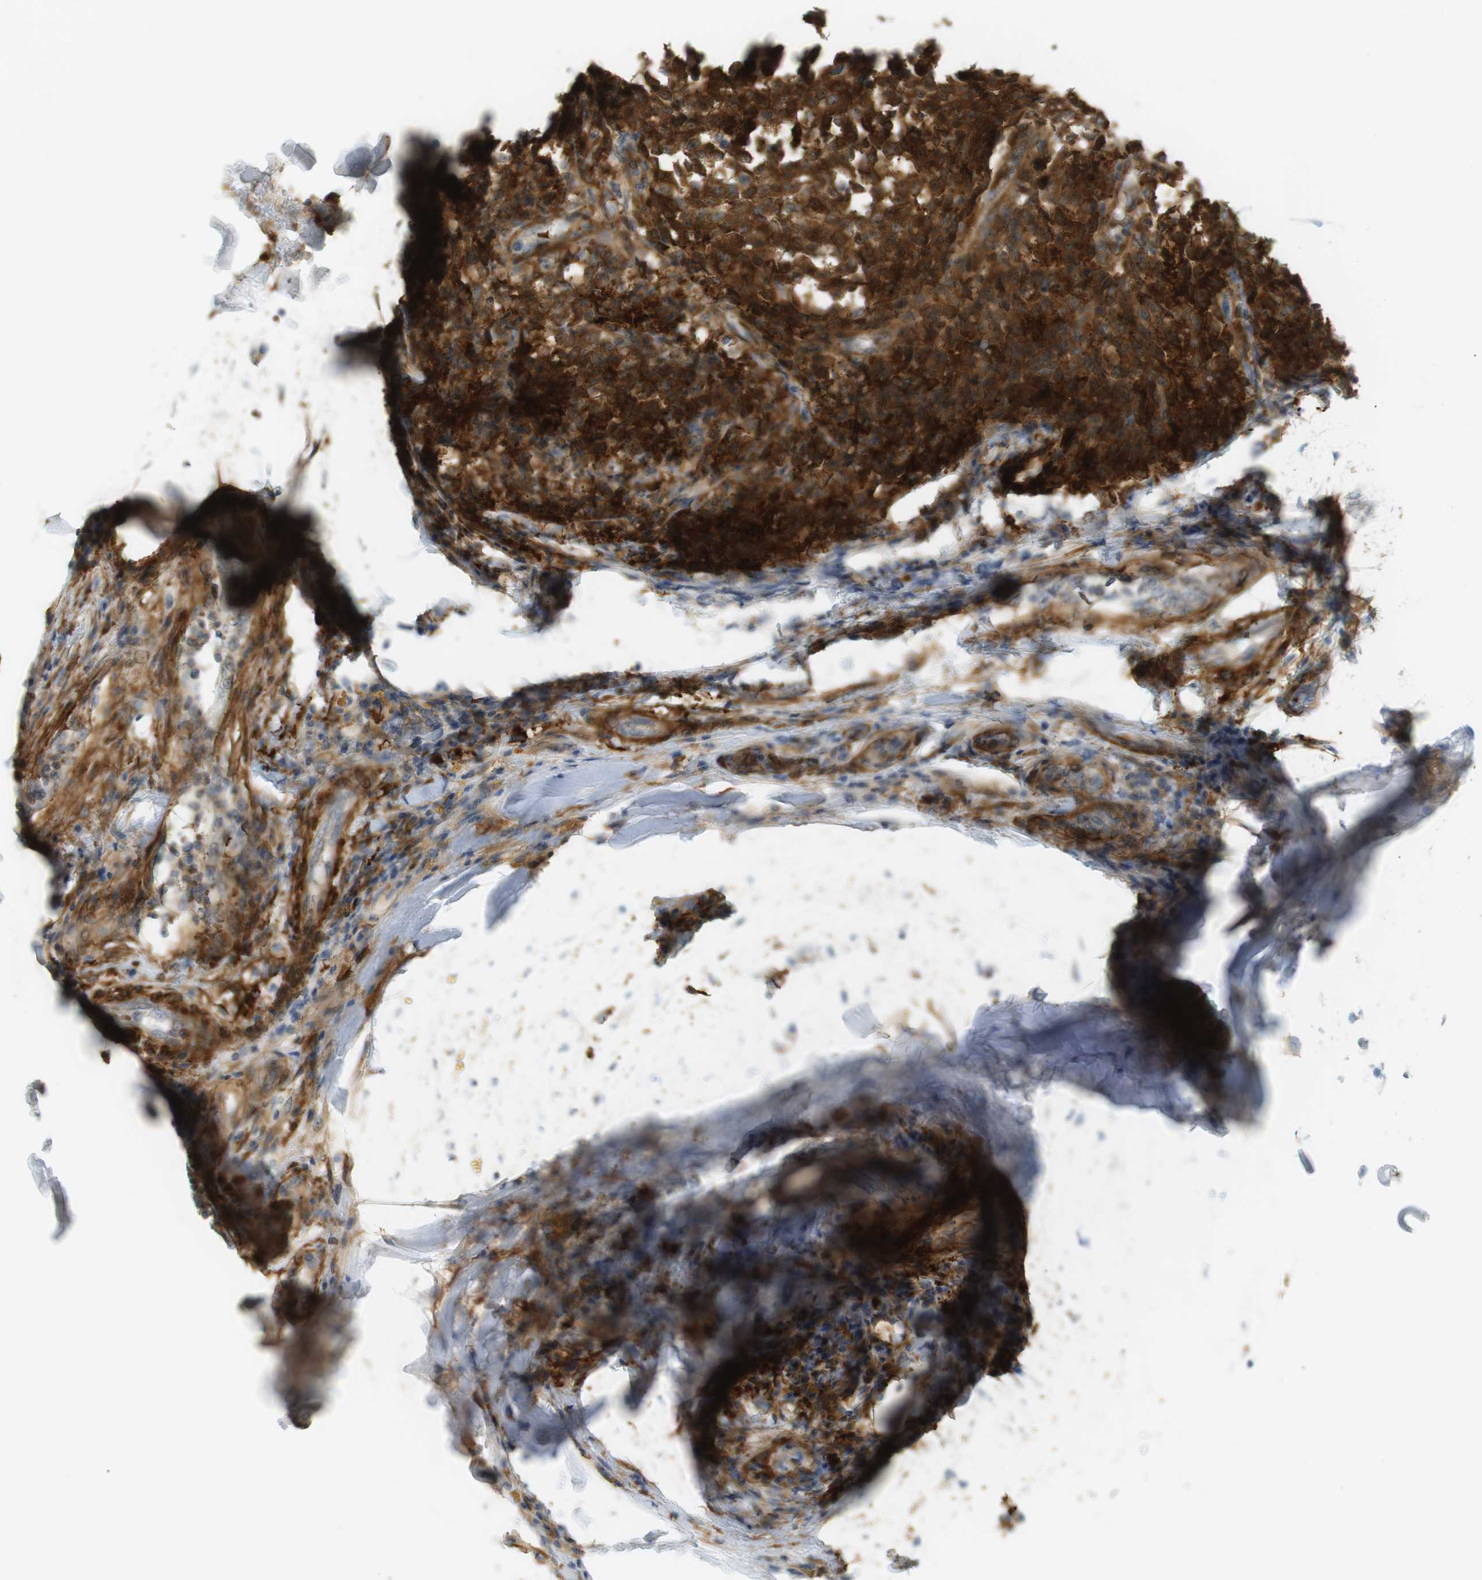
{"staining": {"intensity": "strong", "quantity": ">75%", "location": "cytoplasmic/membranous"}, "tissue": "testis cancer", "cell_type": "Tumor cells", "image_type": "cancer", "snomed": [{"axis": "morphology", "description": "Seminoma, NOS"}, {"axis": "topography", "description": "Testis"}], "caption": "Brown immunohistochemical staining in human seminoma (testis) reveals strong cytoplasmic/membranous positivity in about >75% of tumor cells.", "gene": "PDE3A", "patient": {"sex": "male", "age": 59}}